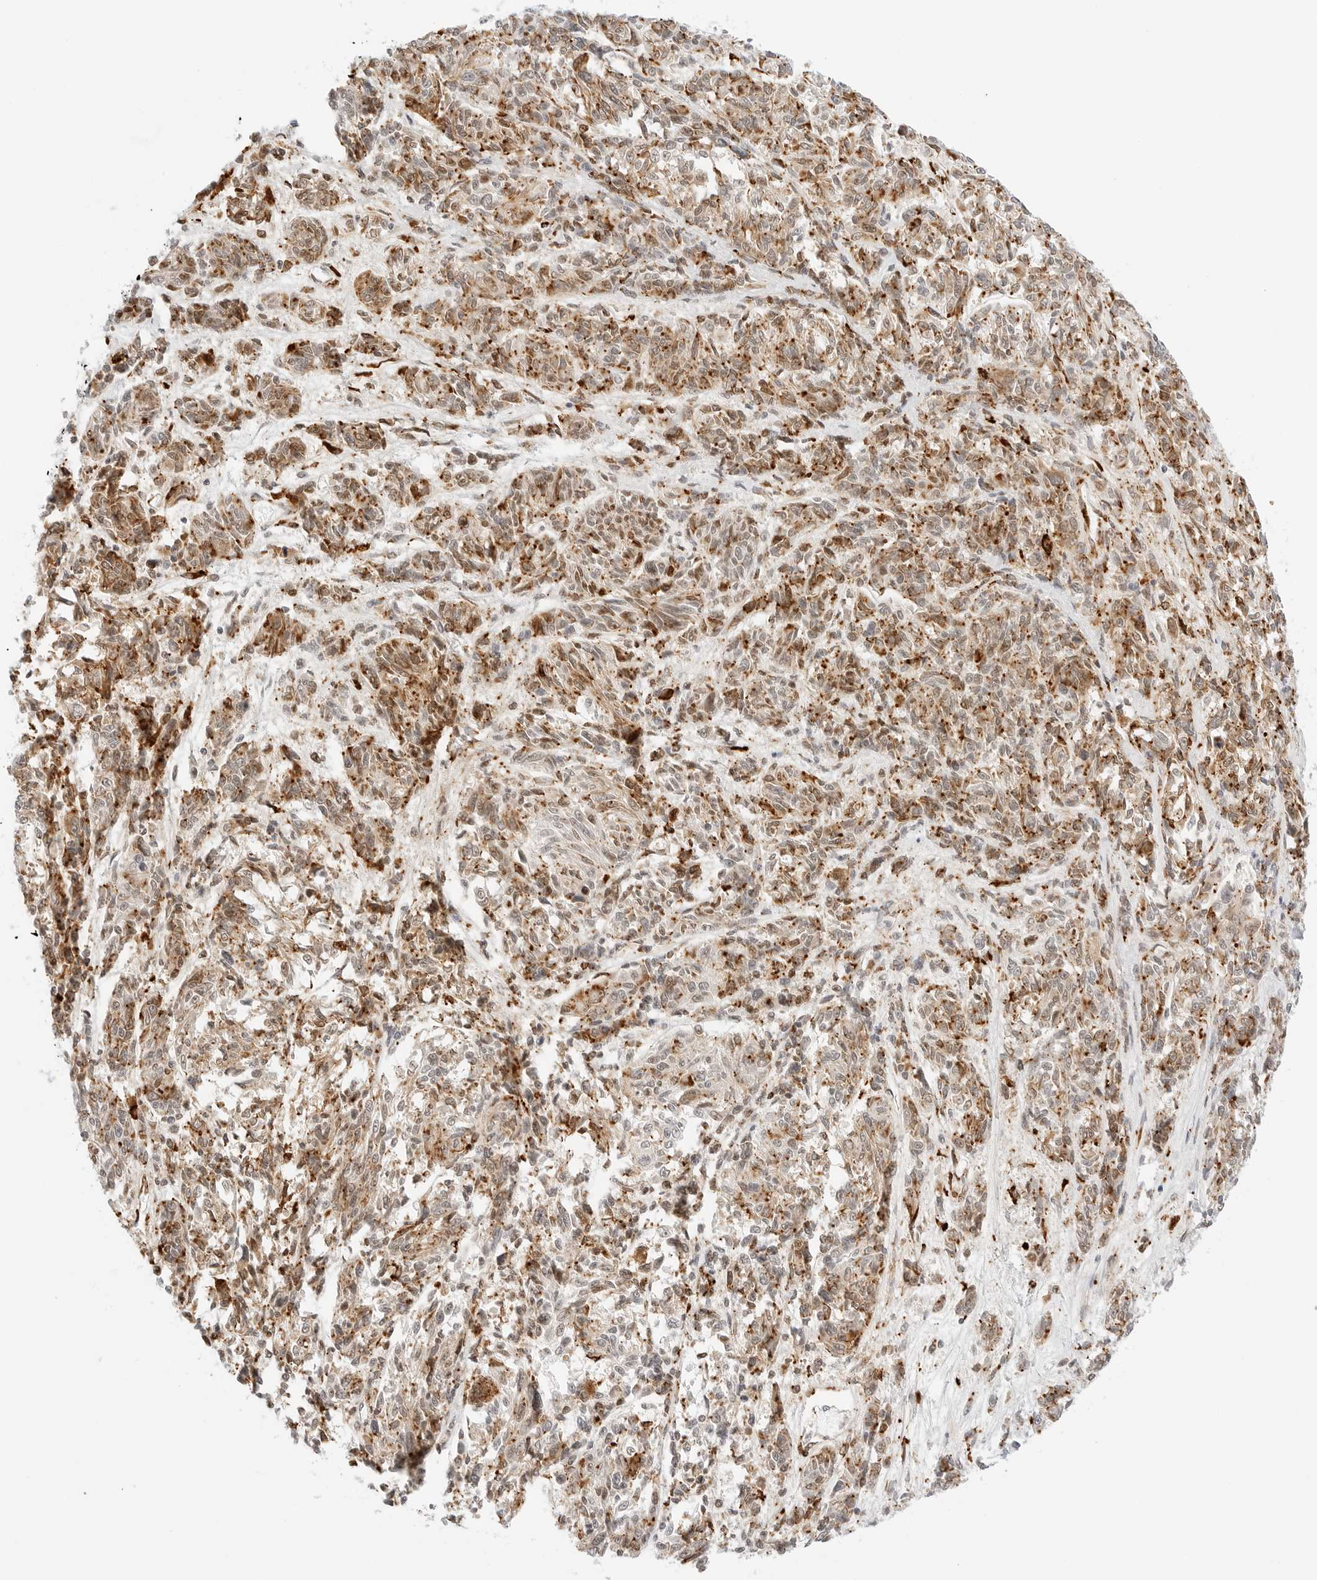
{"staining": {"intensity": "moderate", "quantity": ">75%", "location": "cytoplasmic/membranous"}, "tissue": "melanoma", "cell_type": "Tumor cells", "image_type": "cancer", "snomed": [{"axis": "morphology", "description": "Malignant melanoma, NOS"}, {"axis": "topography", "description": "Skin"}], "caption": "Tumor cells reveal medium levels of moderate cytoplasmic/membranous positivity in about >75% of cells in melanoma.", "gene": "TEKT2", "patient": {"sex": "male", "age": 53}}